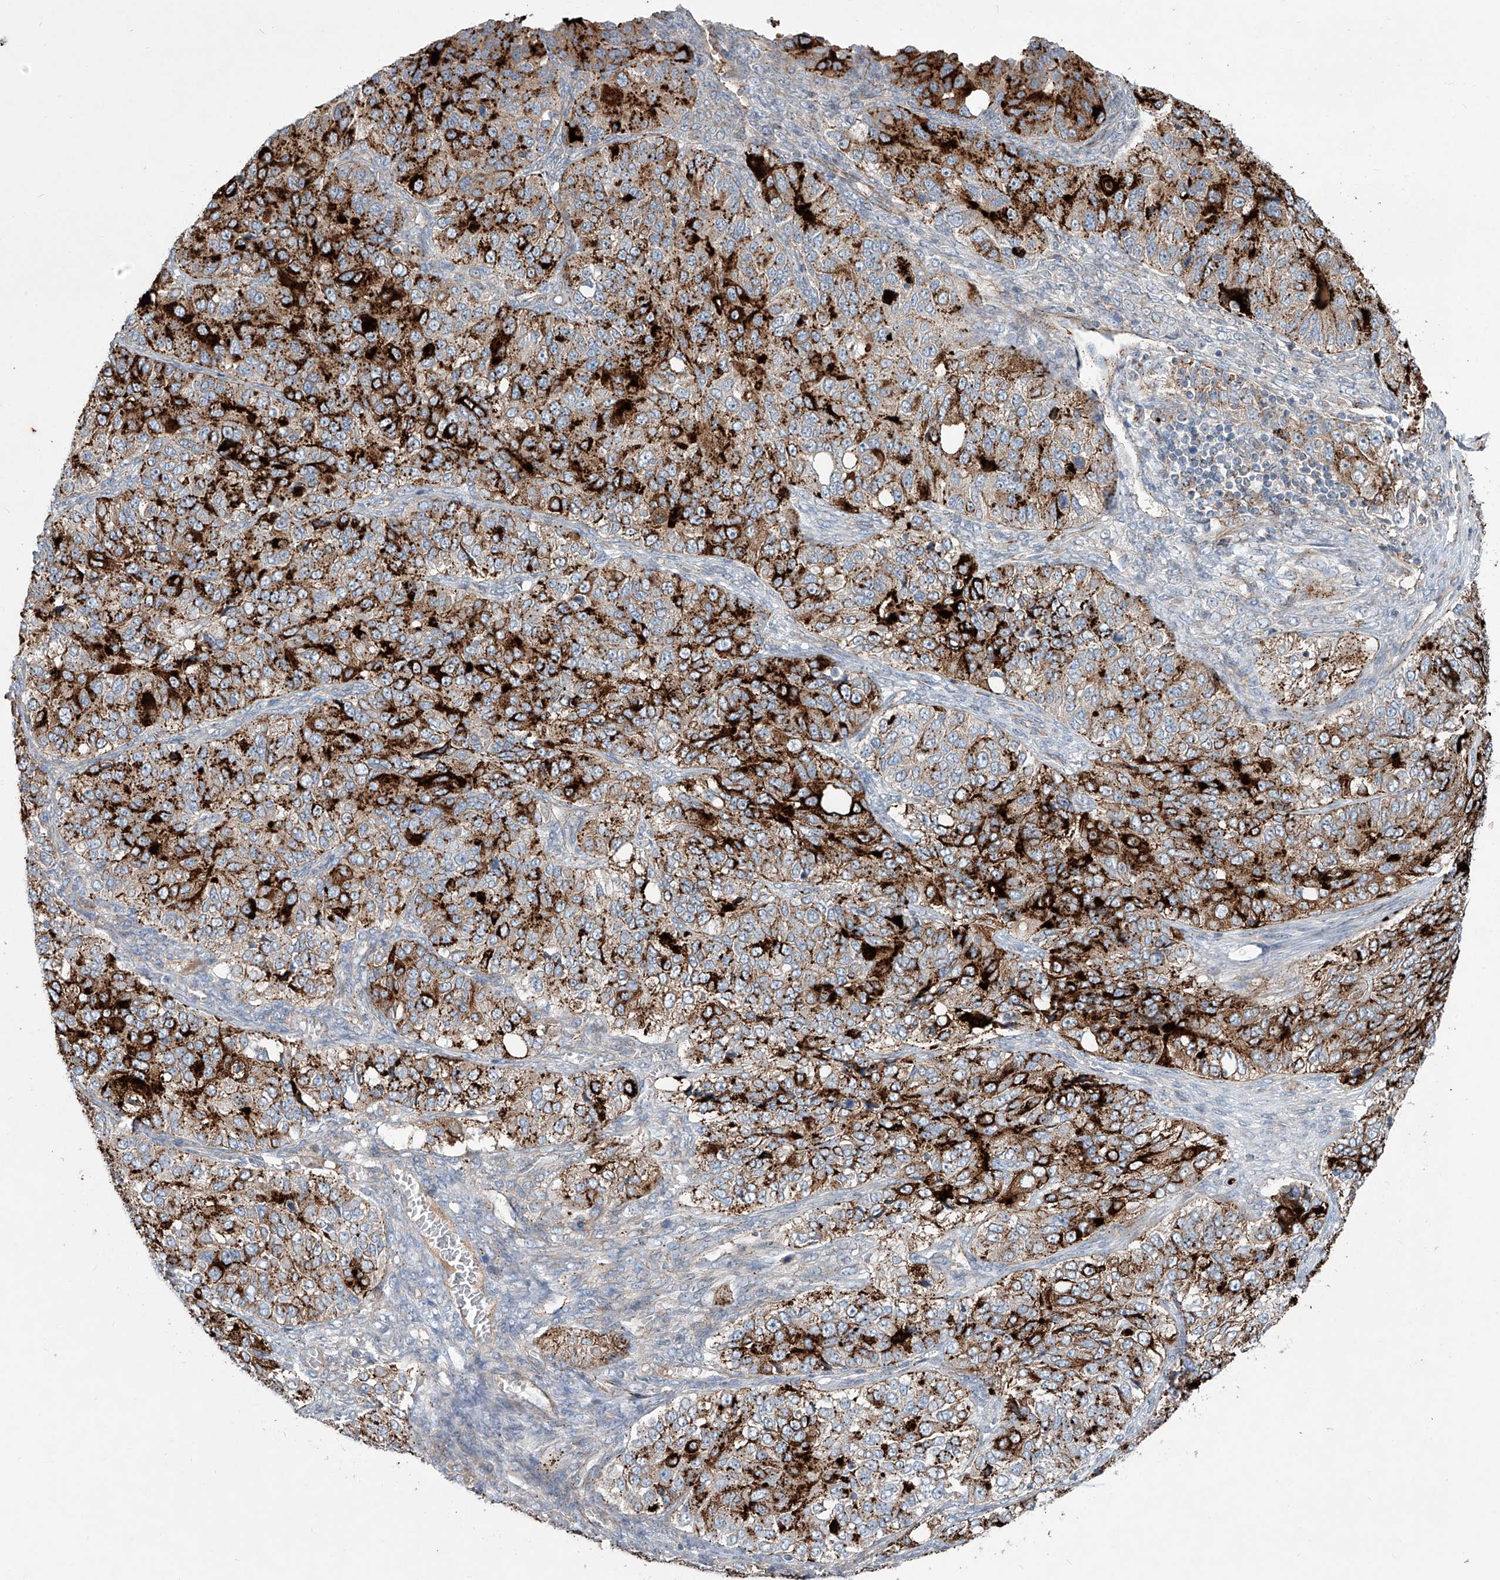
{"staining": {"intensity": "strong", "quantity": "25%-75%", "location": "cytoplasmic/membranous"}, "tissue": "ovarian cancer", "cell_type": "Tumor cells", "image_type": "cancer", "snomed": [{"axis": "morphology", "description": "Carcinoma, endometroid"}, {"axis": "topography", "description": "Ovary"}], "caption": "Approximately 25%-75% of tumor cells in ovarian endometroid carcinoma show strong cytoplasmic/membranous protein positivity as visualized by brown immunohistochemical staining.", "gene": "CDH5", "patient": {"sex": "female", "age": 51}}